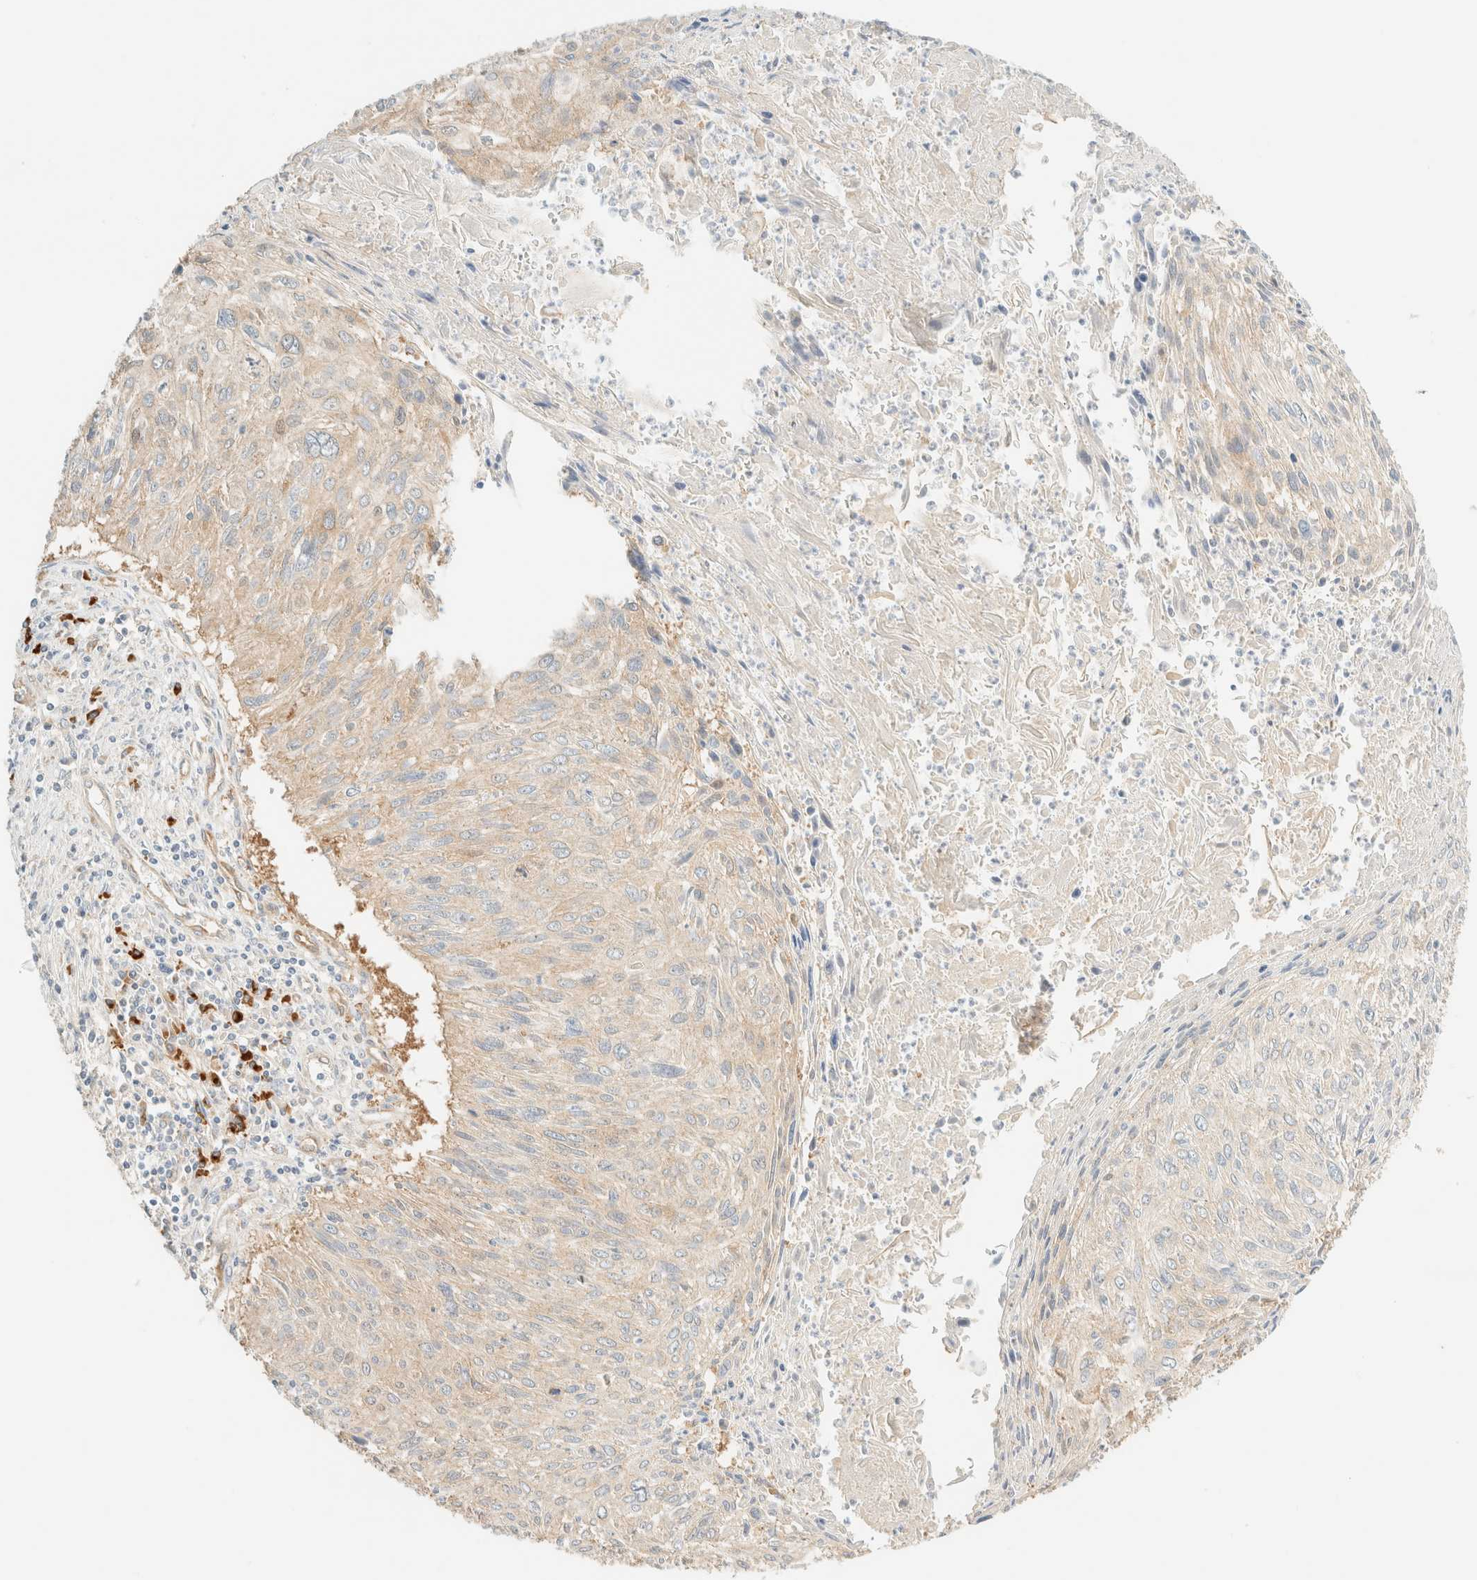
{"staining": {"intensity": "weak", "quantity": "25%-75%", "location": "cytoplasmic/membranous"}, "tissue": "cervical cancer", "cell_type": "Tumor cells", "image_type": "cancer", "snomed": [{"axis": "morphology", "description": "Squamous cell carcinoma, NOS"}, {"axis": "topography", "description": "Cervix"}], "caption": "Immunohistochemistry (IHC) micrograph of cervical cancer stained for a protein (brown), which shows low levels of weak cytoplasmic/membranous positivity in approximately 25%-75% of tumor cells.", "gene": "FHOD1", "patient": {"sex": "female", "age": 51}}